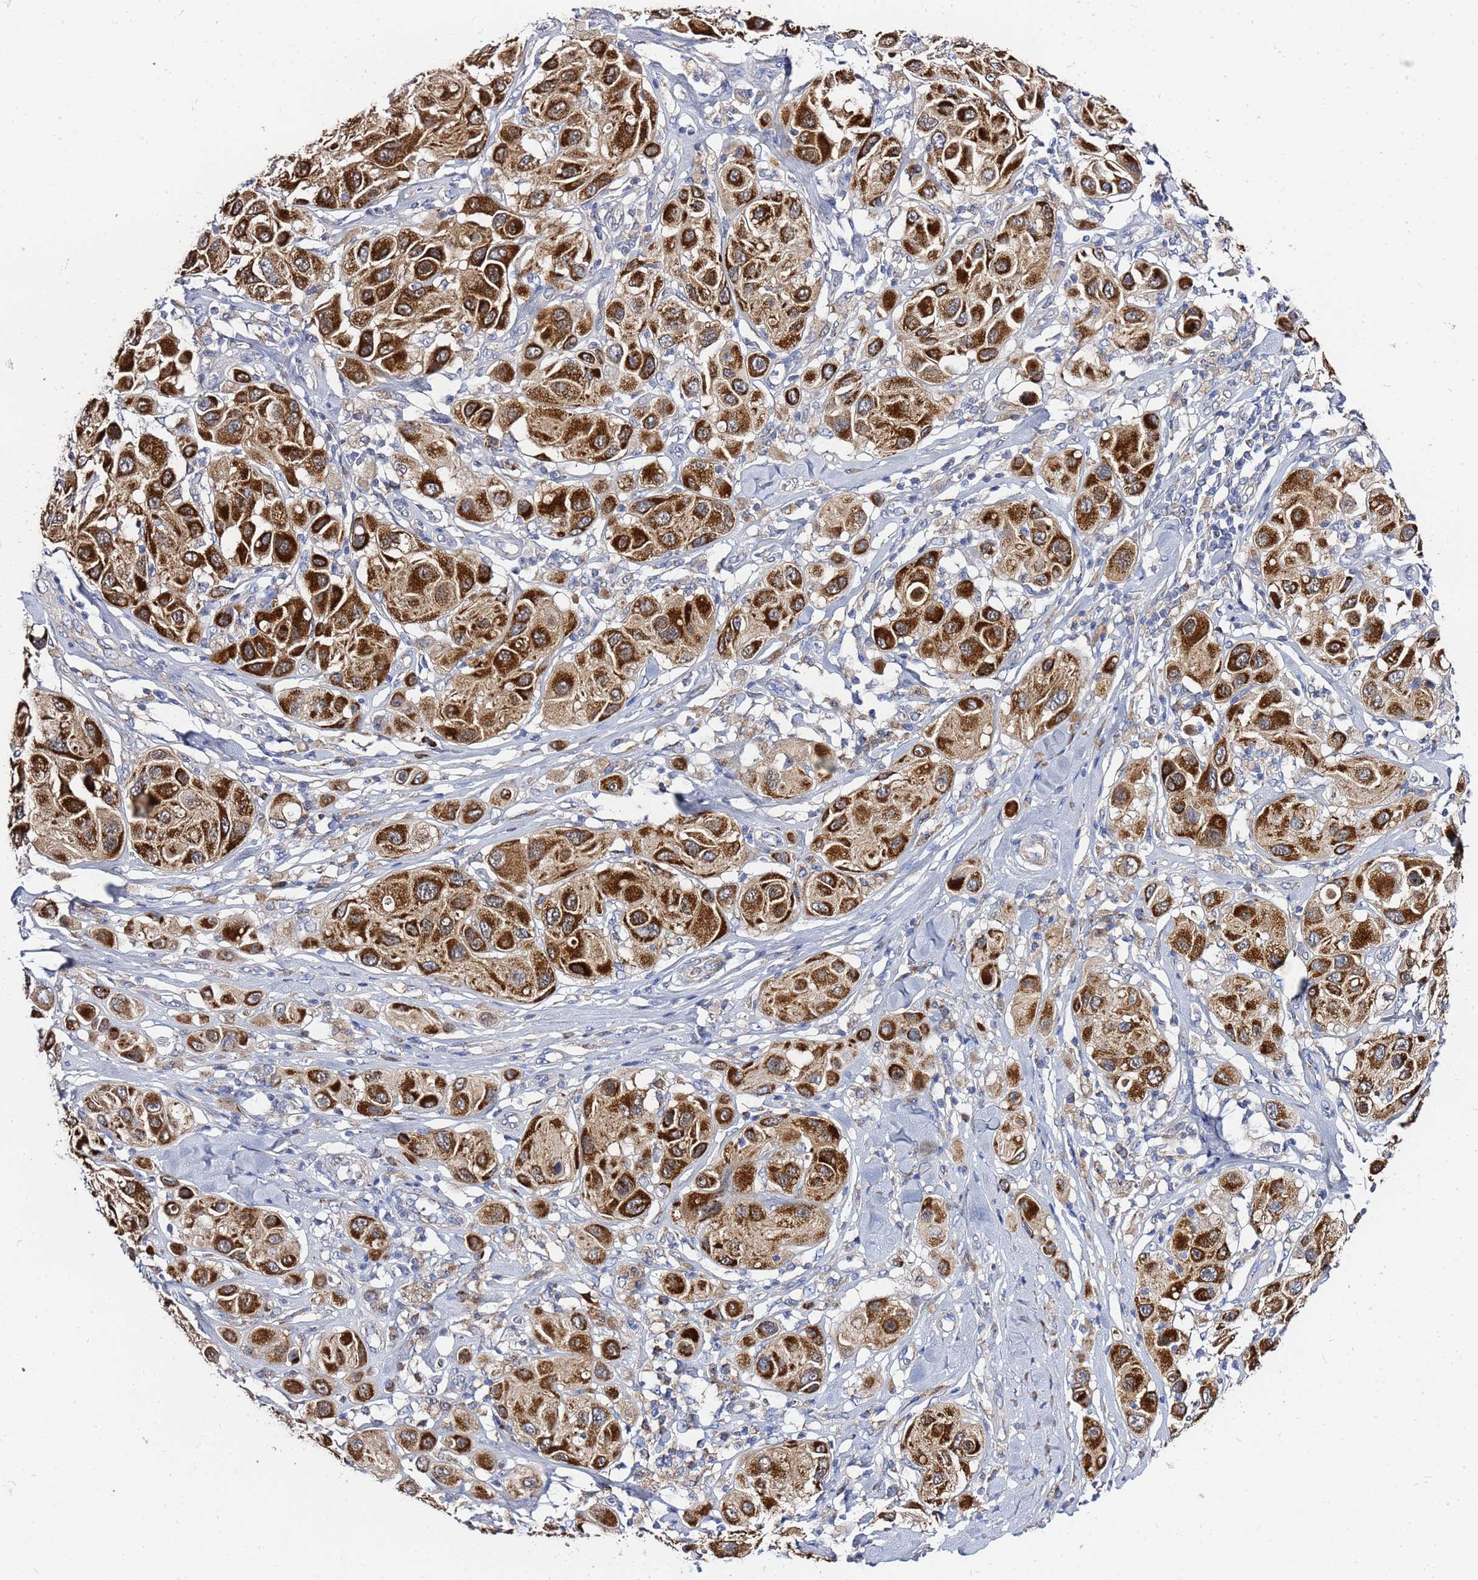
{"staining": {"intensity": "strong", "quantity": ">75%", "location": "cytoplasmic/membranous"}, "tissue": "melanoma", "cell_type": "Tumor cells", "image_type": "cancer", "snomed": [{"axis": "morphology", "description": "Malignant melanoma, Metastatic site"}, {"axis": "topography", "description": "Skin"}], "caption": "Immunohistochemical staining of human melanoma exhibits high levels of strong cytoplasmic/membranous protein expression in about >75% of tumor cells. (Brightfield microscopy of DAB IHC at high magnification).", "gene": "FAHD2A", "patient": {"sex": "male", "age": 41}}